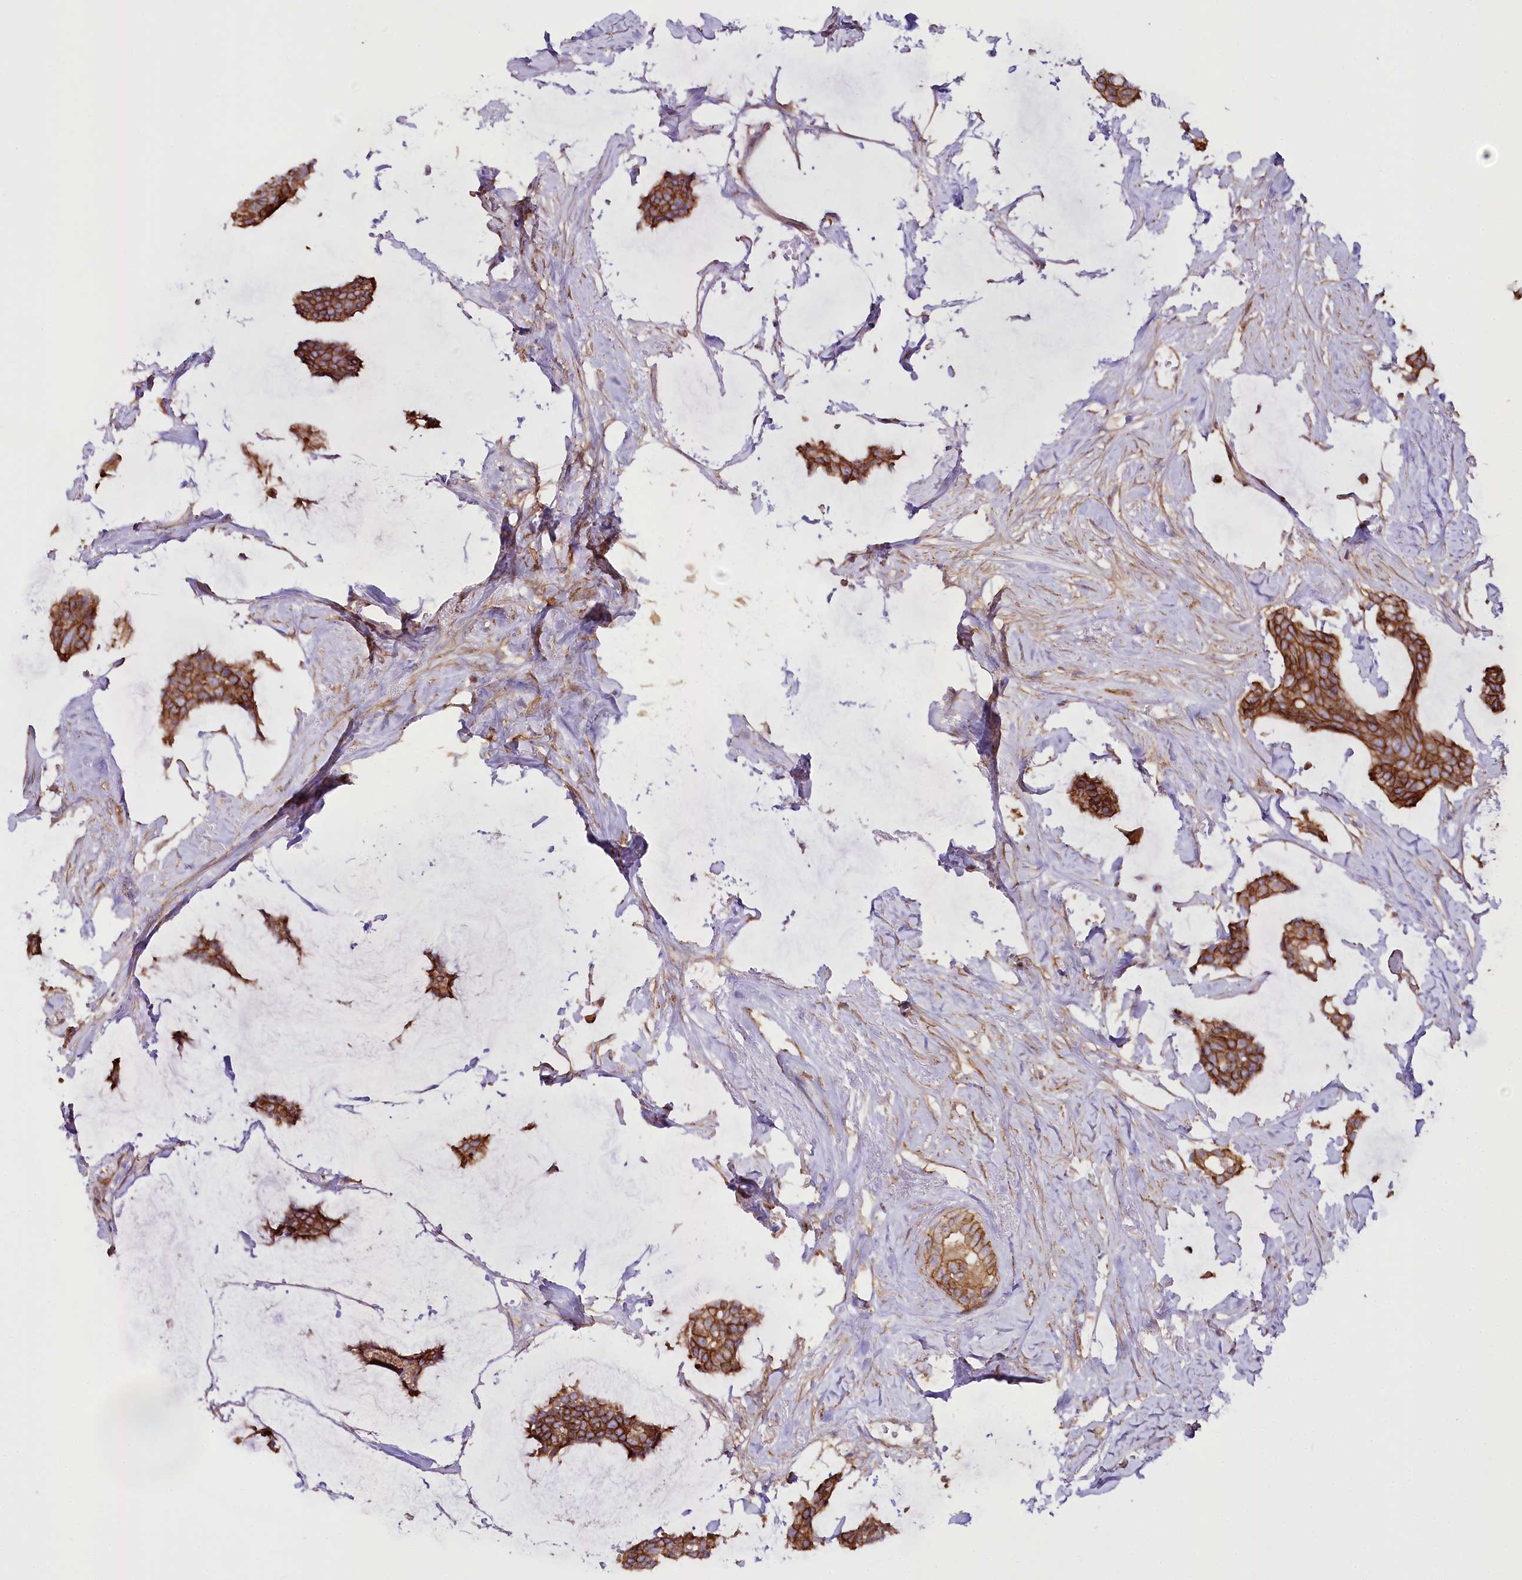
{"staining": {"intensity": "moderate", "quantity": ">75%", "location": "cytoplasmic/membranous"}, "tissue": "breast cancer", "cell_type": "Tumor cells", "image_type": "cancer", "snomed": [{"axis": "morphology", "description": "Duct carcinoma"}, {"axis": "topography", "description": "Breast"}], "caption": "Breast invasive ductal carcinoma stained with immunohistochemistry demonstrates moderate cytoplasmic/membranous expression in approximately >75% of tumor cells.", "gene": "SYNPO2", "patient": {"sex": "female", "age": 93}}